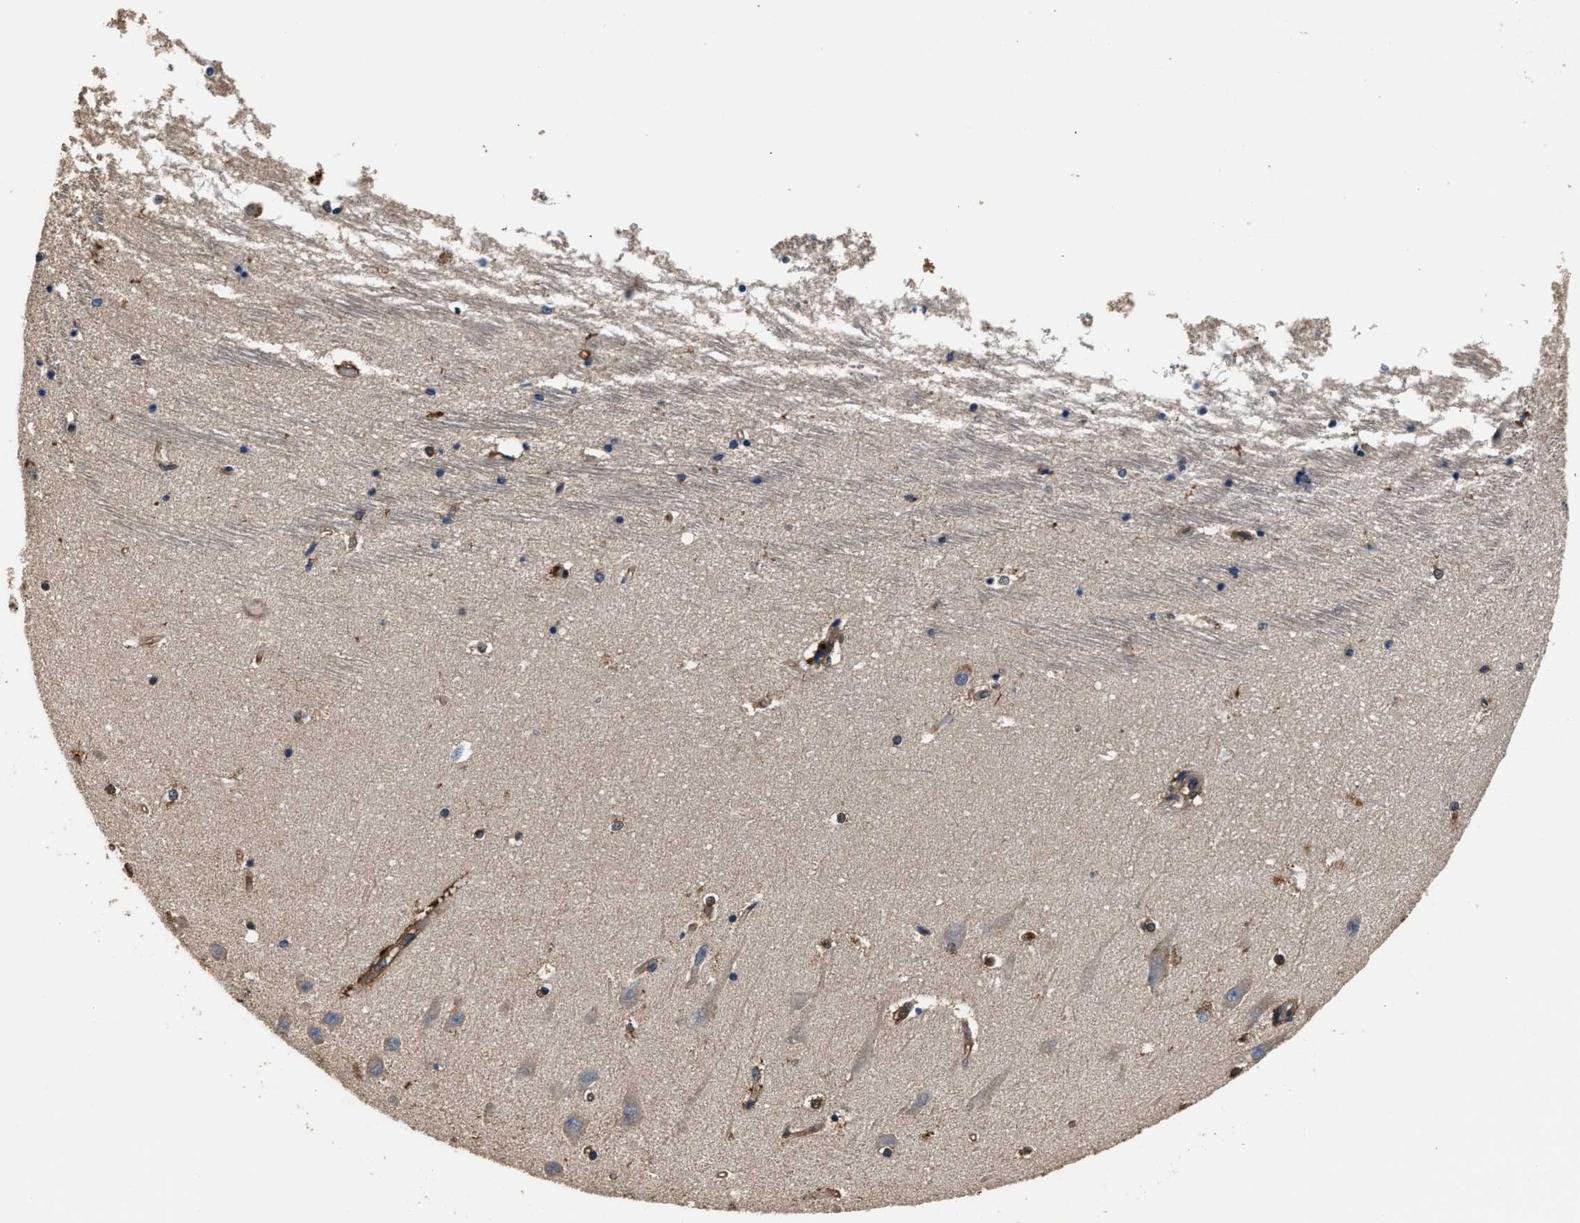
{"staining": {"intensity": "strong", "quantity": "25%-75%", "location": "cytoplasmic/membranous,nuclear"}, "tissue": "hippocampus", "cell_type": "Glial cells", "image_type": "normal", "snomed": [{"axis": "morphology", "description": "Normal tissue, NOS"}, {"axis": "topography", "description": "Hippocampus"}], "caption": "Protein expression analysis of normal human hippocampus reveals strong cytoplasmic/membranous,nuclear expression in approximately 25%-75% of glial cells.", "gene": "GSTP1", "patient": {"sex": "male", "age": 45}}